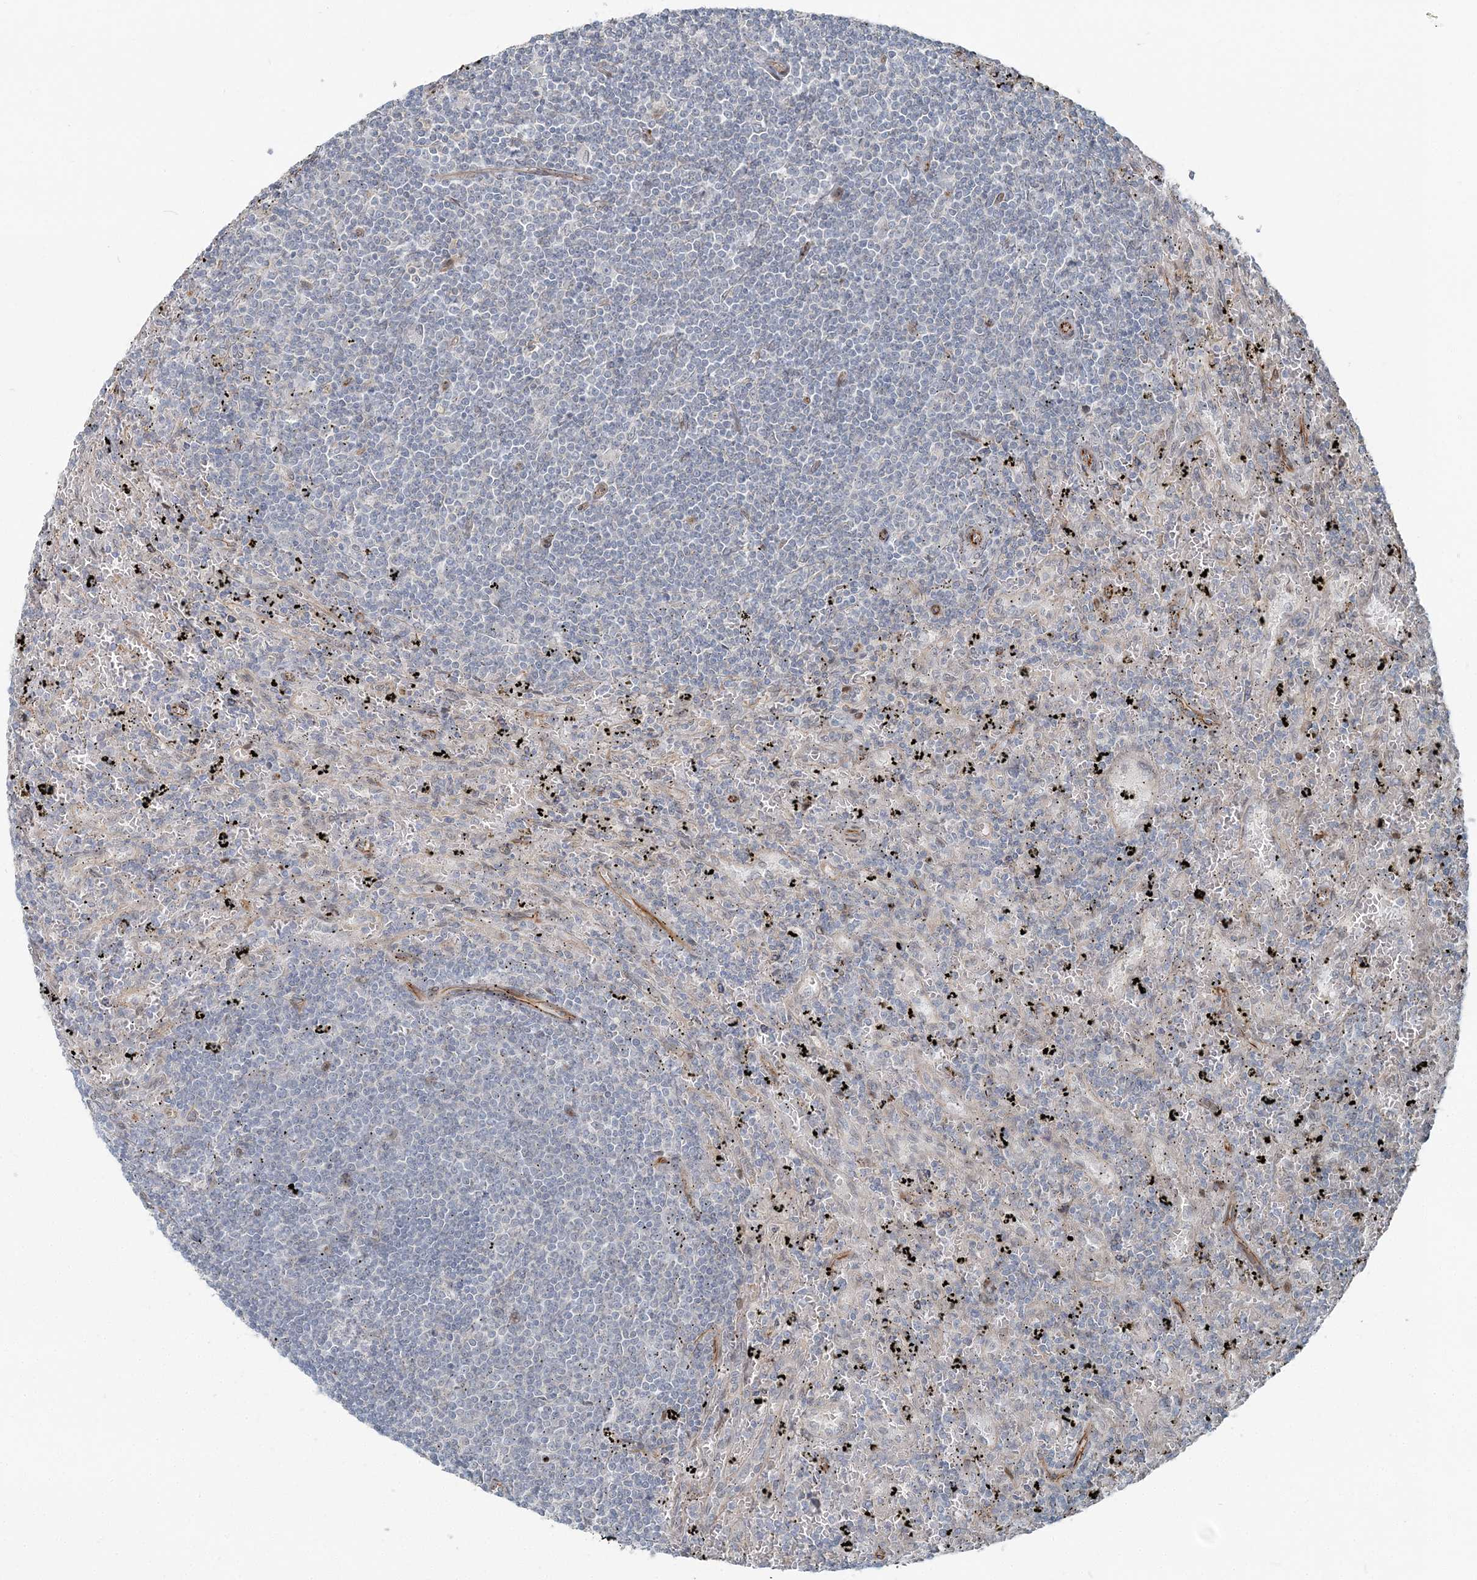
{"staining": {"intensity": "negative", "quantity": "none", "location": "none"}, "tissue": "lymphoma", "cell_type": "Tumor cells", "image_type": "cancer", "snomed": [{"axis": "morphology", "description": "Malignant lymphoma, non-Hodgkin's type, Low grade"}, {"axis": "topography", "description": "Spleen"}], "caption": "This is an immunohistochemistry photomicrograph of low-grade malignant lymphoma, non-Hodgkin's type. There is no expression in tumor cells.", "gene": "FBXL17", "patient": {"sex": "male", "age": 76}}